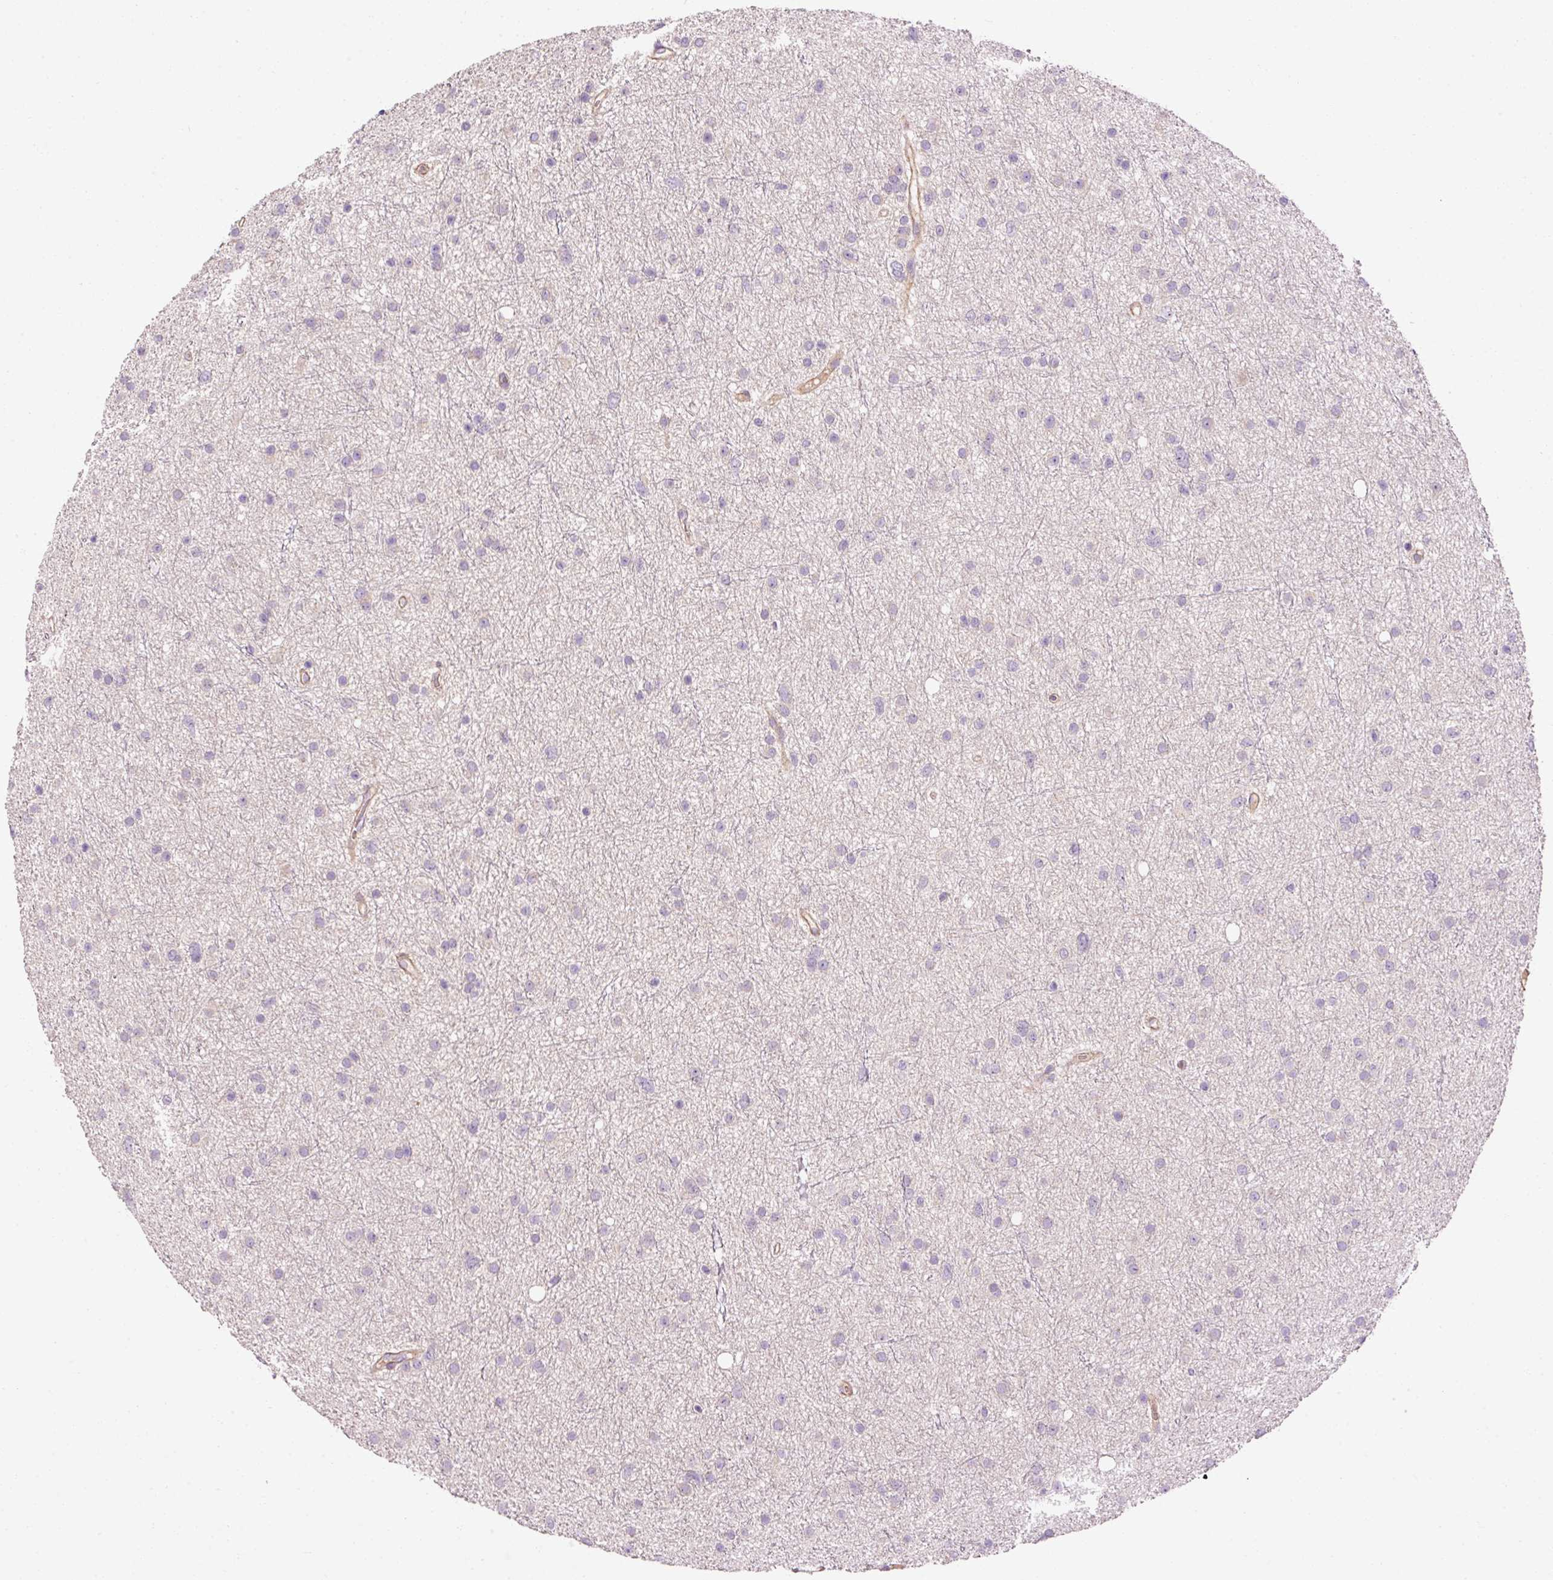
{"staining": {"intensity": "negative", "quantity": "none", "location": "none"}, "tissue": "glioma", "cell_type": "Tumor cells", "image_type": "cancer", "snomed": [{"axis": "morphology", "description": "Glioma, malignant, Low grade"}, {"axis": "topography", "description": "Cerebral cortex"}], "caption": "Low-grade glioma (malignant) was stained to show a protein in brown. There is no significant staining in tumor cells.", "gene": "ANKRD20A1", "patient": {"sex": "female", "age": 39}}